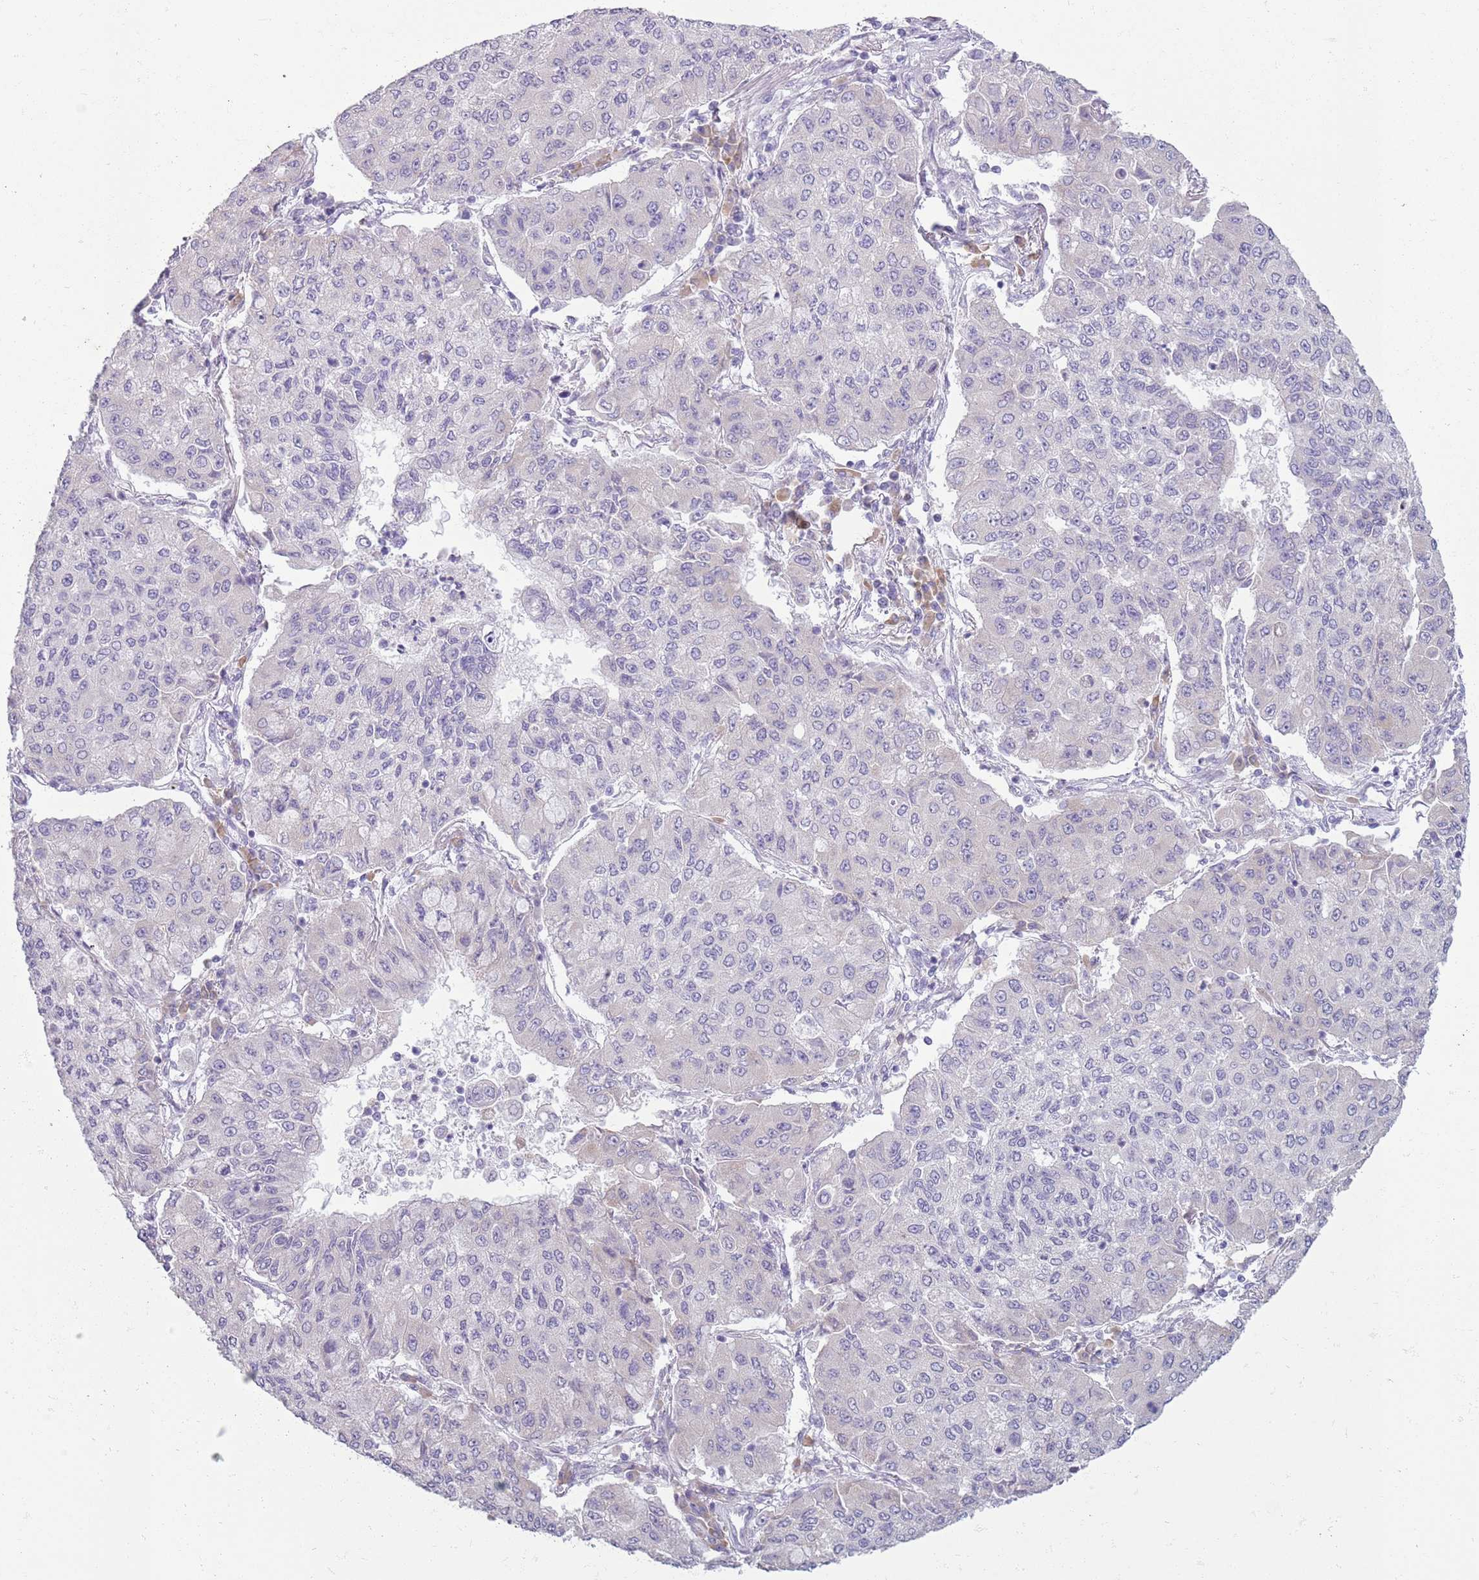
{"staining": {"intensity": "negative", "quantity": "none", "location": "none"}, "tissue": "lung cancer", "cell_type": "Tumor cells", "image_type": "cancer", "snomed": [{"axis": "morphology", "description": "Squamous cell carcinoma, NOS"}, {"axis": "topography", "description": "Lung"}], "caption": "Photomicrograph shows no protein expression in tumor cells of lung cancer tissue.", "gene": "HYOU1", "patient": {"sex": "male", "age": 74}}